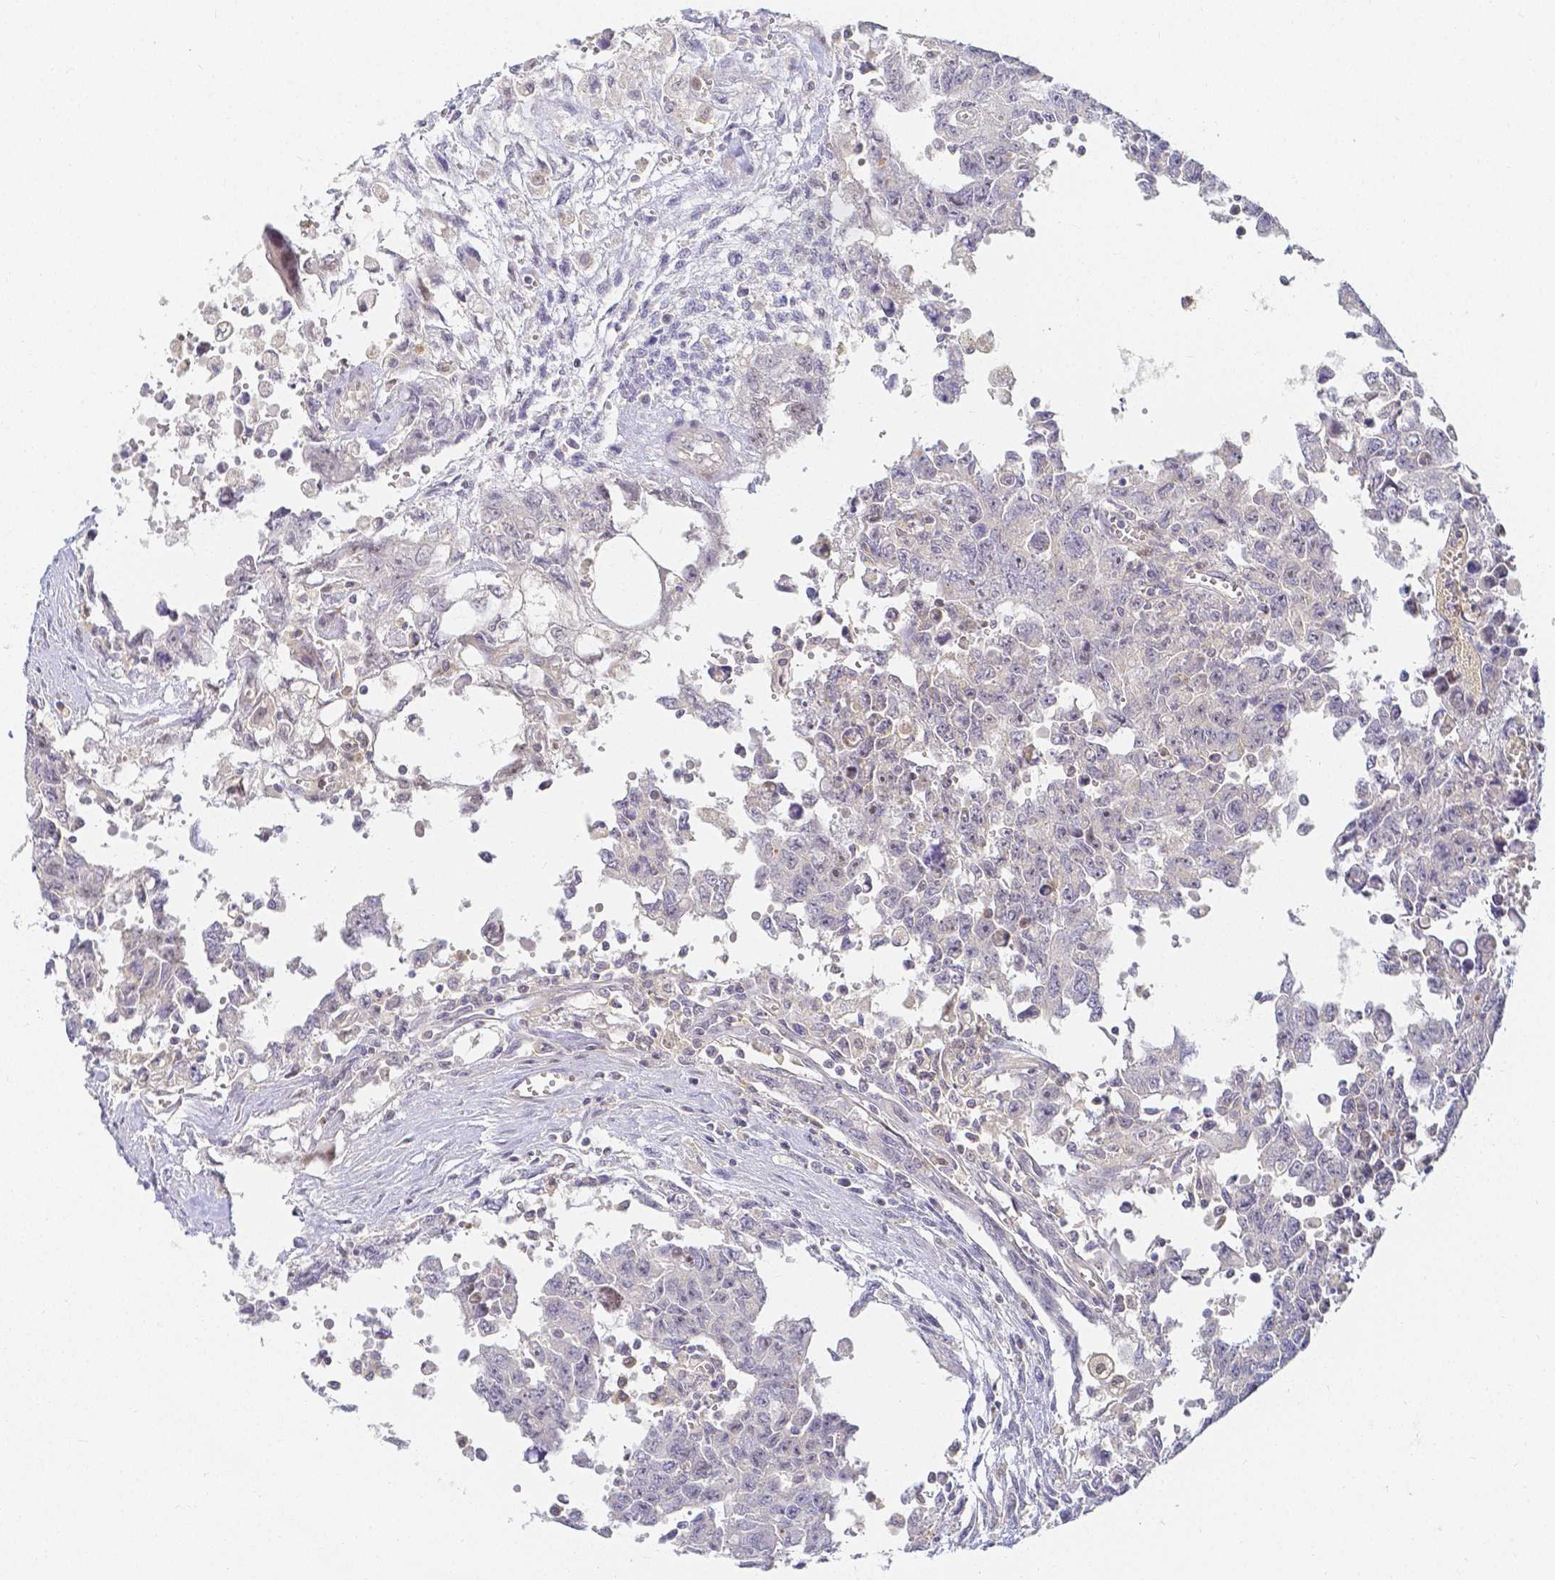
{"staining": {"intensity": "negative", "quantity": "none", "location": "none"}, "tissue": "testis cancer", "cell_type": "Tumor cells", "image_type": "cancer", "snomed": [{"axis": "morphology", "description": "Carcinoma, Embryonal, NOS"}, {"axis": "topography", "description": "Testis"}], "caption": "An image of testis embryonal carcinoma stained for a protein exhibits no brown staining in tumor cells. (DAB (3,3'-diaminobenzidine) IHC, high magnification).", "gene": "KCNH1", "patient": {"sex": "male", "age": 24}}